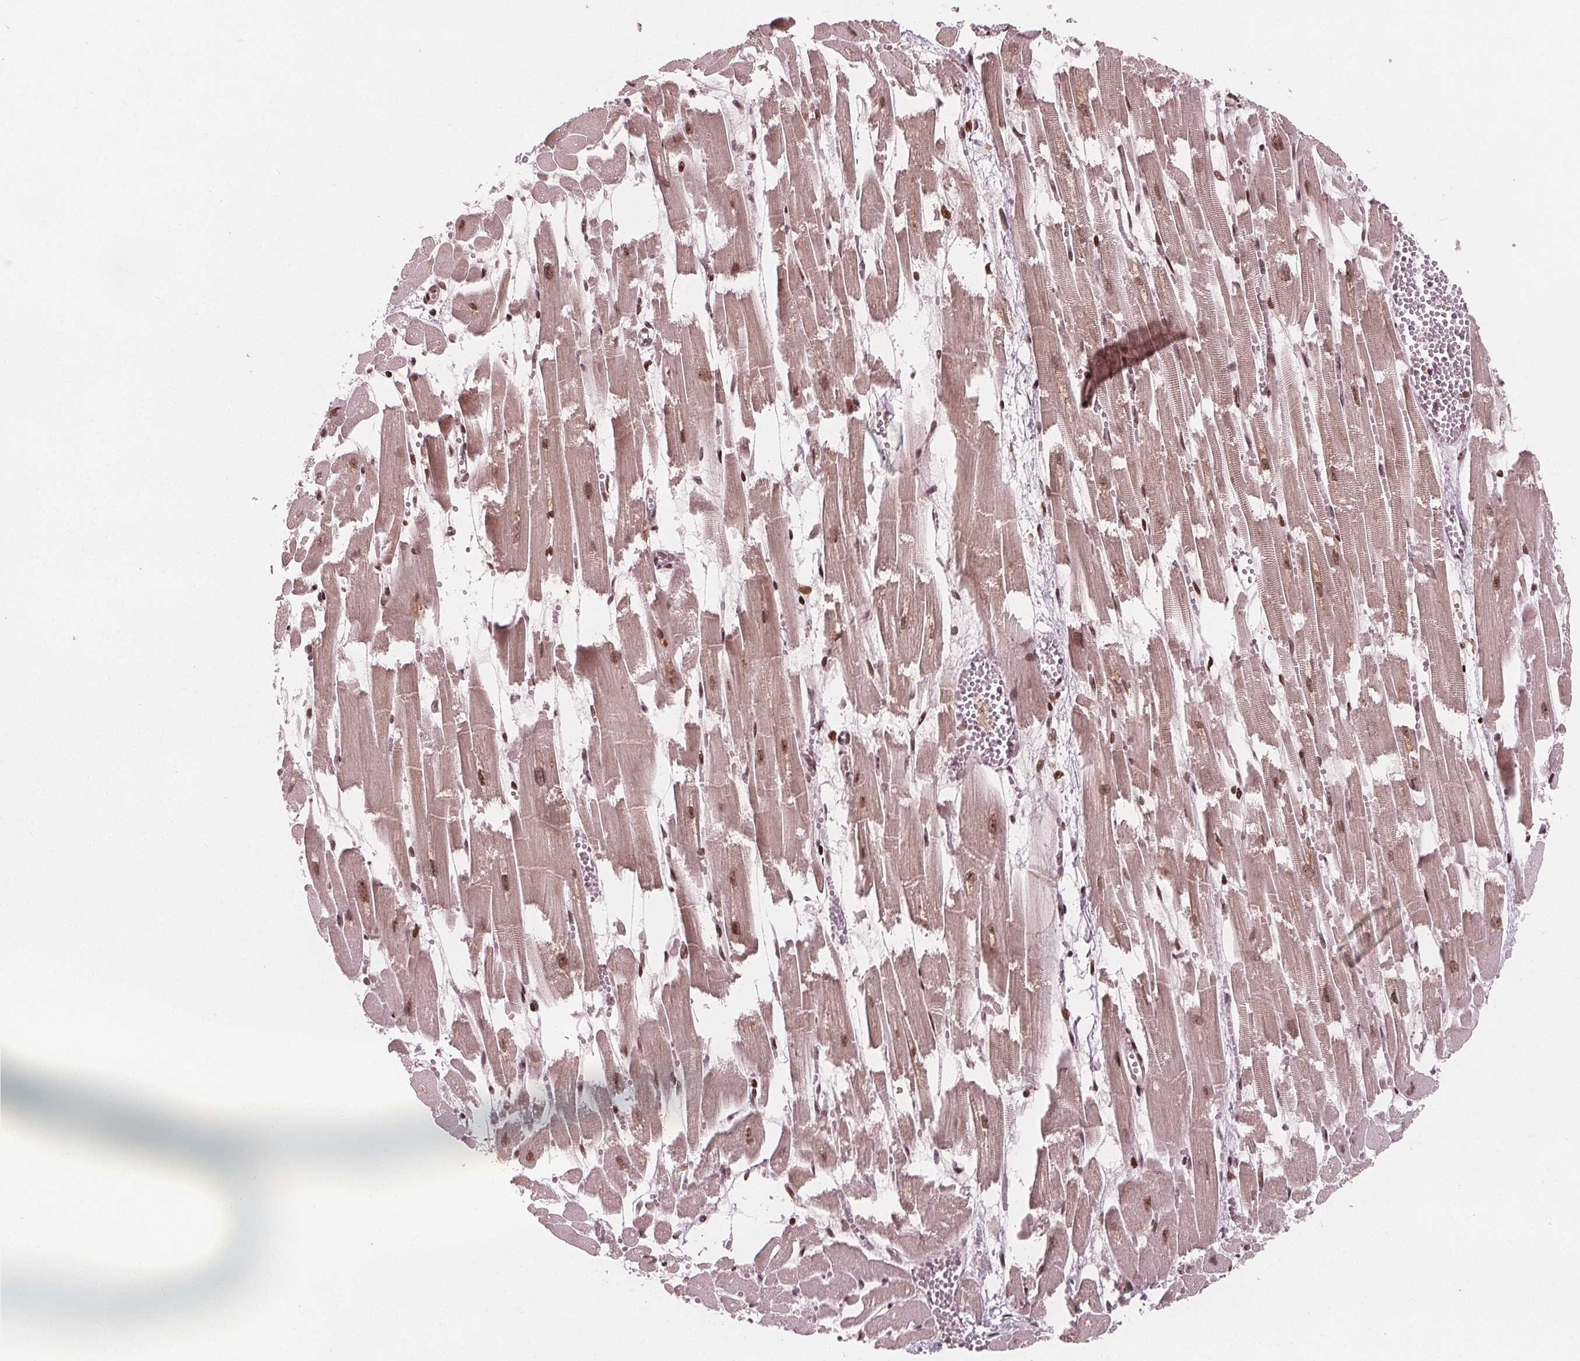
{"staining": {"intensity": "moderate", "quantity": ">75%", "location": "cytoplasmic/membranous,nuclear"}, "tissue": "heart muscle", "cell_type": "Cardiomyocytes", "image_type": "normal", "snomed": [{"axis": "morphology", "description": "Normal tissue, NOS"}, {"axis": "topography", "description": "Heart"}], "caption": "Heart muscle stained for a protein reveals moderate cytoplasmic/membranous,nuclear positivity in cardiomyocytes.", "gene": "SNRNP35", "patient": {"sex": "female", "age": 52}}